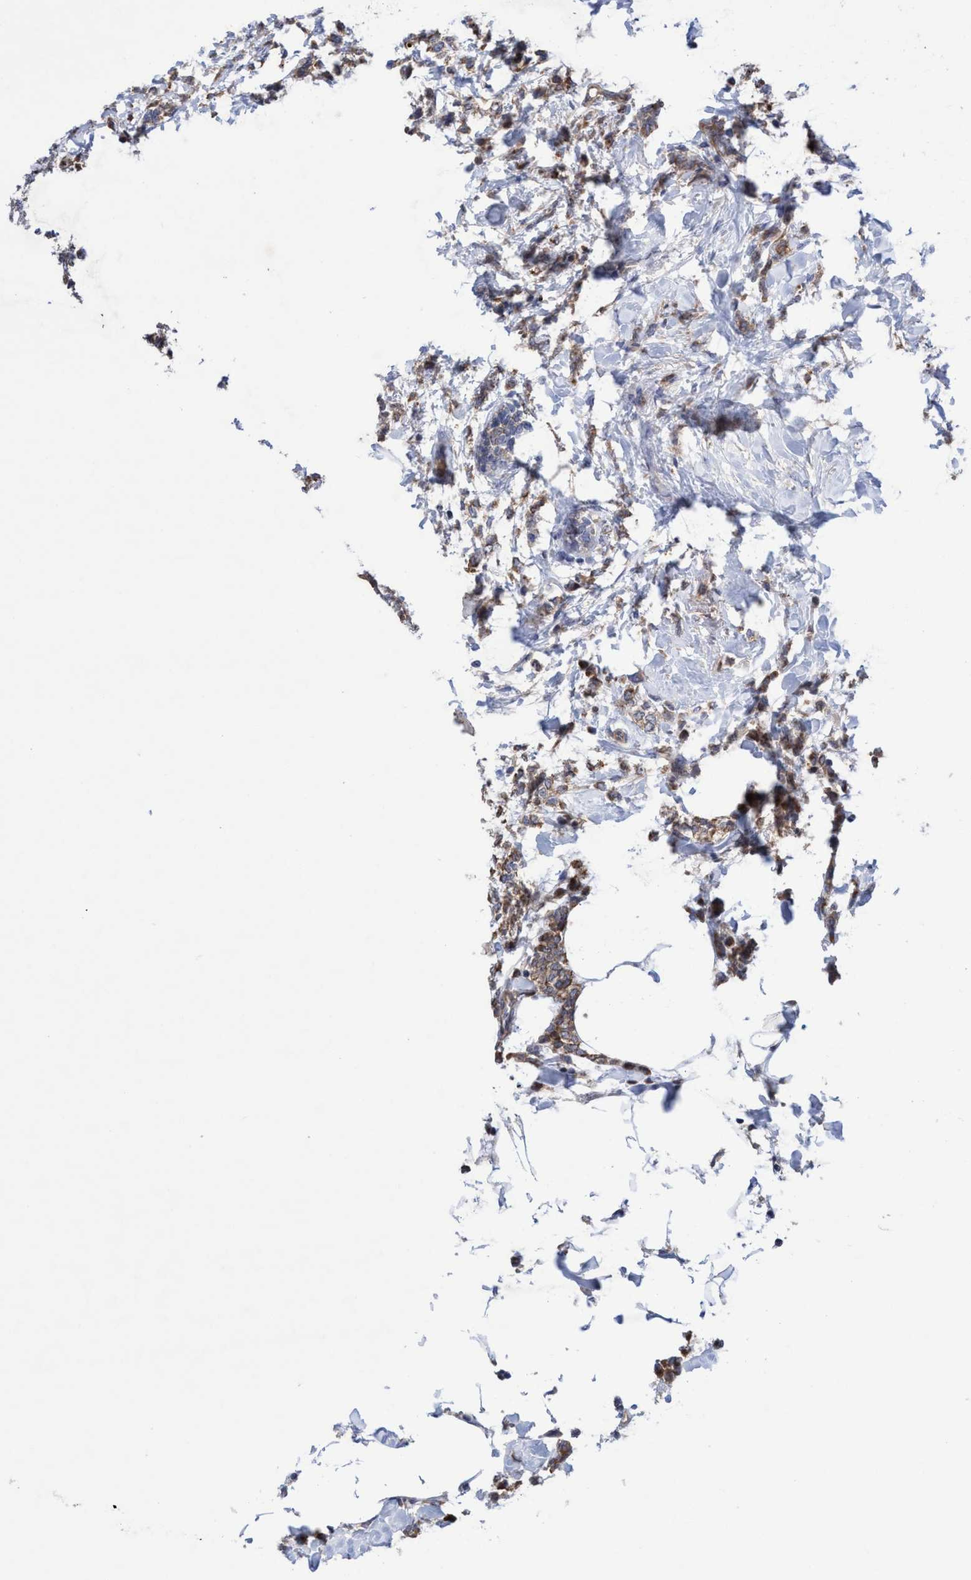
{"staining": {"intensity": "moderate", "quantity": ">75%", "location": "cytoplasmic/membranous"}, "tissue": "breast cancer", "cell_type": "Tumor cells", "image_type": "cancer", "snomed": [{"axis": "morphology", "description": "Lobular carcinoma, in situ"}, {"axis": "morphology", "description": "Lobular carcinoma"}, {"axis": "topography", "description": "Breast"}], "caption": "Protein analysis of breast cancer tissue shows moderate cytoplasmic/membranous staining in approximately >75% of tumor cells.", "gene": "P2RY14", "patient": {"sex": "female", "age": 41}}